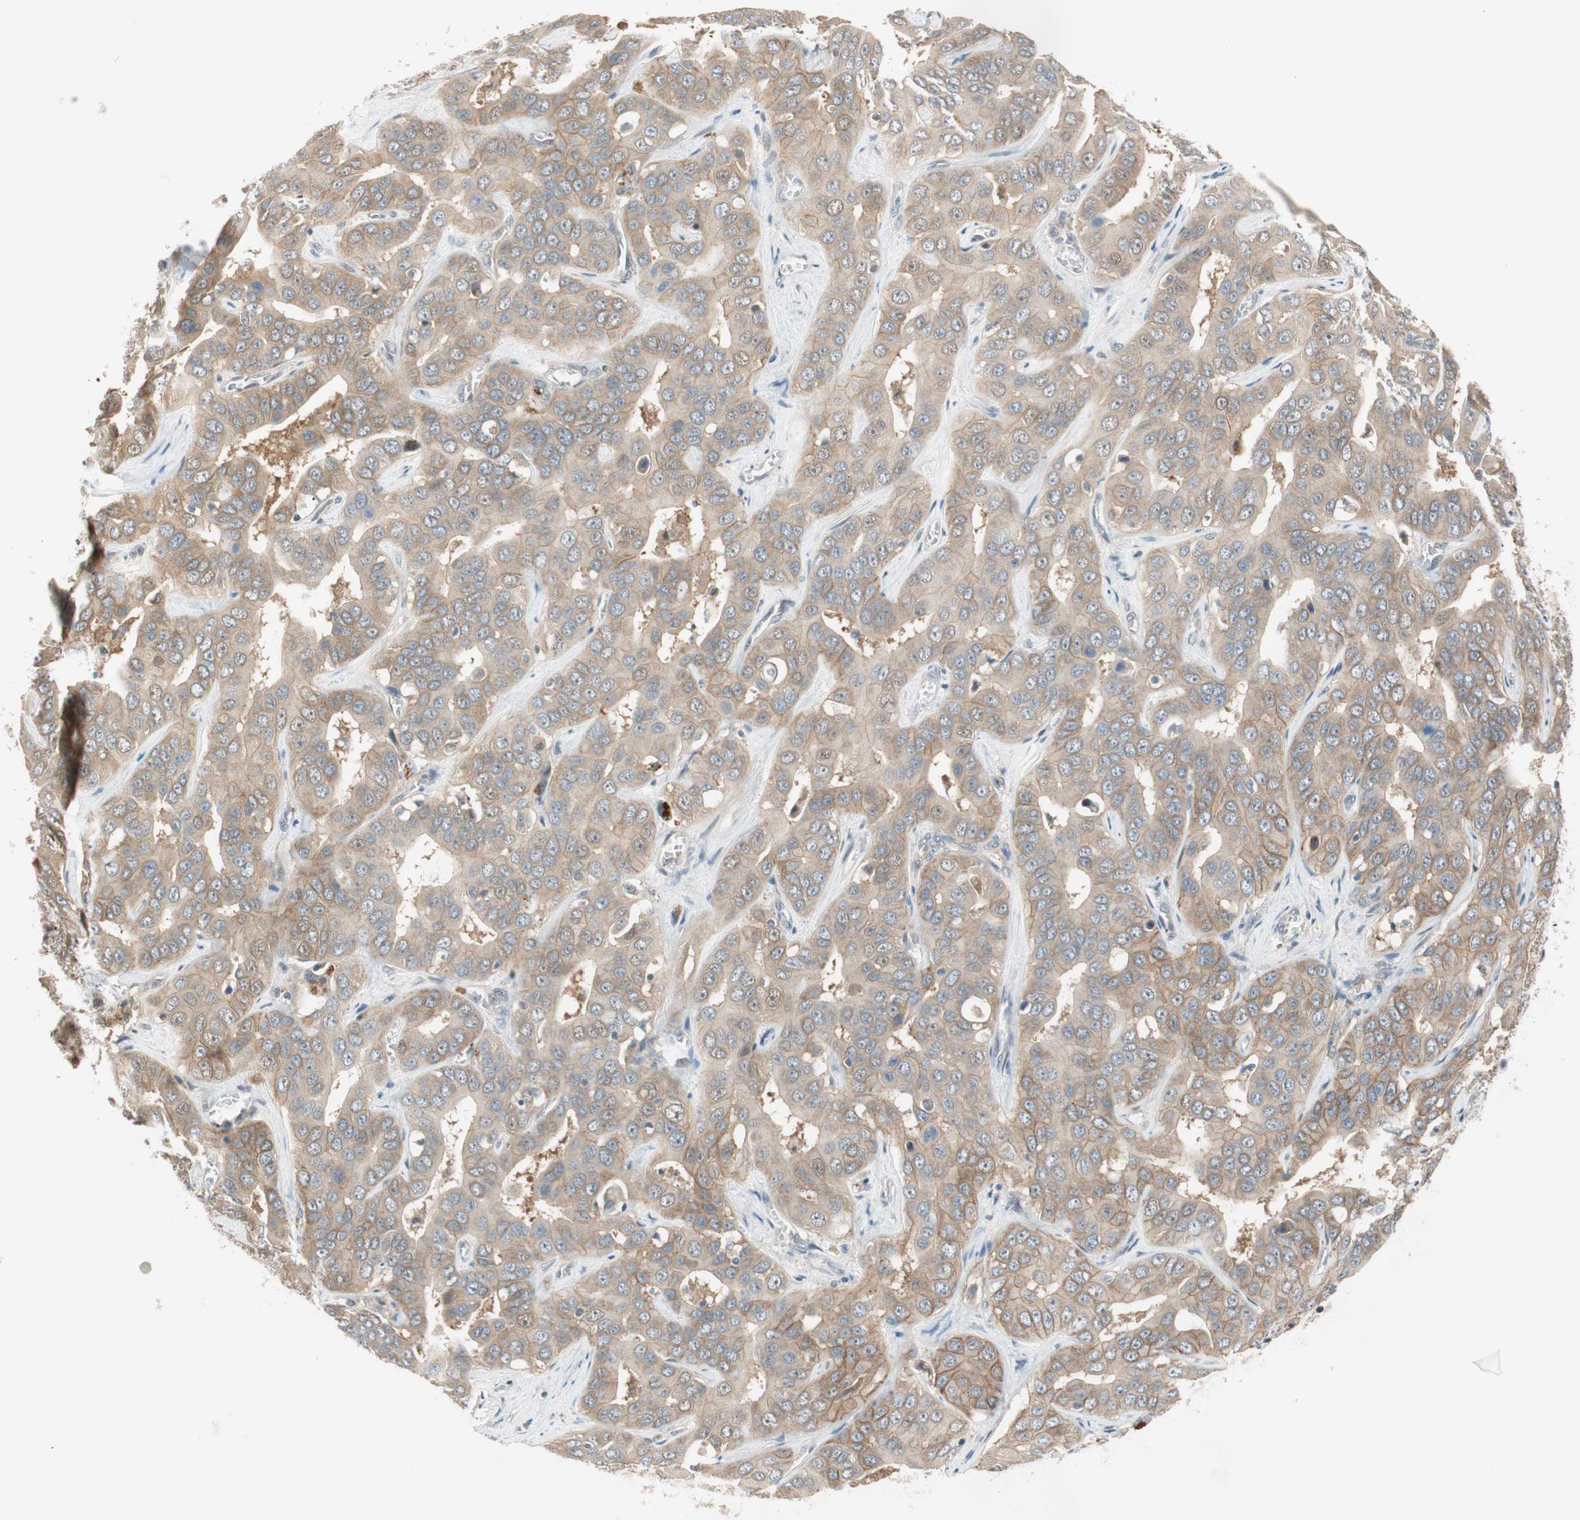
{"staining": {"intensity": "moderate", "quantity": ">75%", "location": "cytoplasmic/membranous"}, "tissue": "liver cancer", "cell_type": "Tumor cells", "image_type": "cancer", "snomed": [{"axis": "morphology", "description": "Cholangiocarcinoma"}, {"axis": "topography", "description": "Liver"}], "caption": "IHC (DAB (3,3'-diaminobenzidine)) staining of human liver cholangiocarcinoma shows moderate cytoplasmic/membranous protein positivity in approximately >75% of tumor cells.", "gene": "PSMD8", "patient": {"sex": "female", "age": 52}}